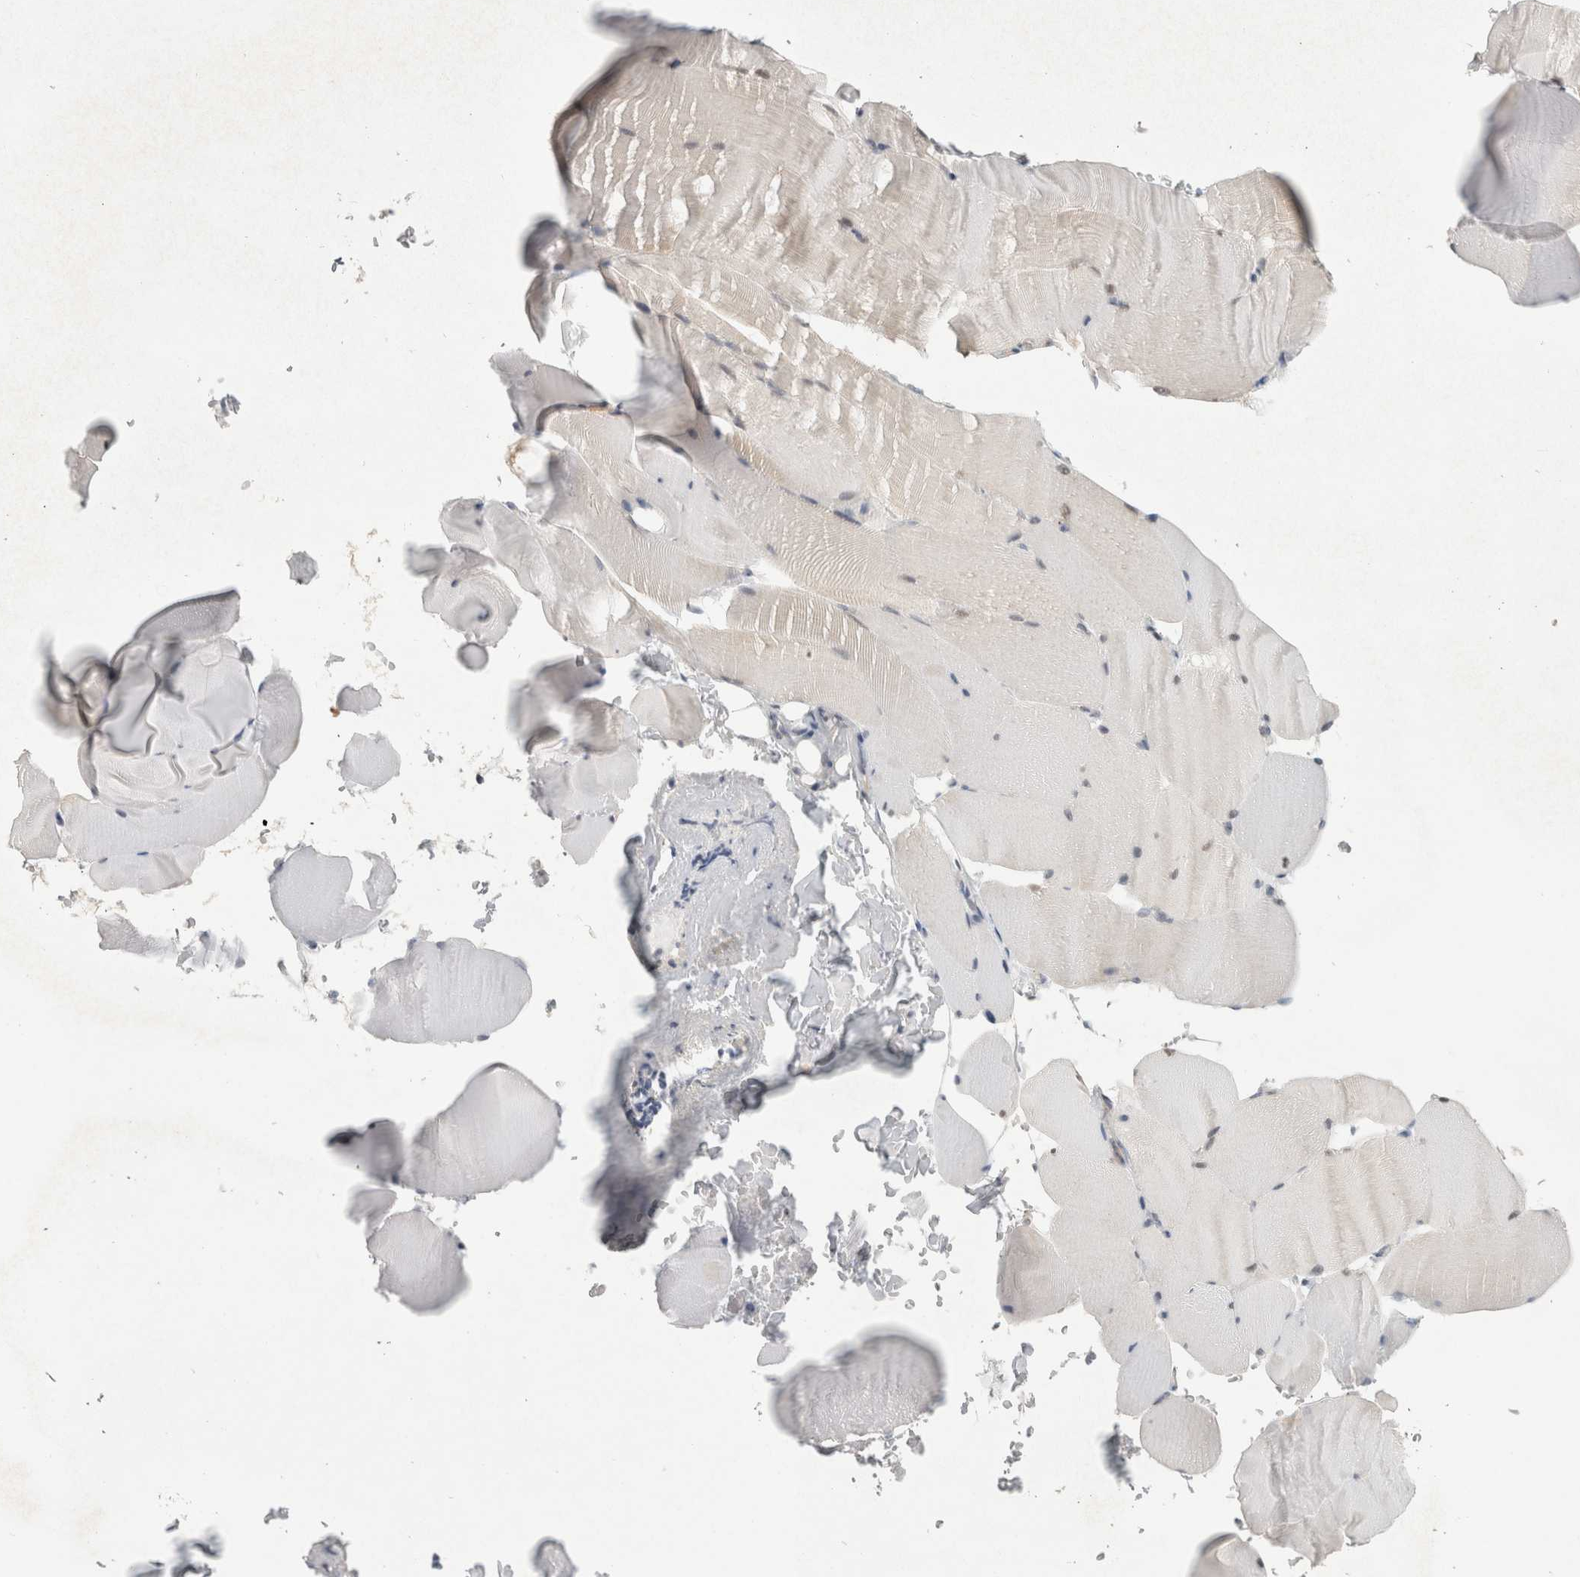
{"staining": {"intensity": "weak", "quantity": "<25%", "location": "nuclear"}, "tissue": "skeletal muscle", "cell_type": "Myocytes", "image_type": "normal", "snomed": [{"axis": "morphology", "description": "Normal tissue, NOS"}, {"axis": "topography", "description": "Skeletal muscle"}, {"axis": "topography", "description": "Parathyroid gland"}], "caption": "This is an immunohistochemistry (IHC) image of unremarkable human skeletal muscle. There is no staining in myocytes.", "gene": "EIF4G3", "patient": {"sex": "female", "age": 37}}